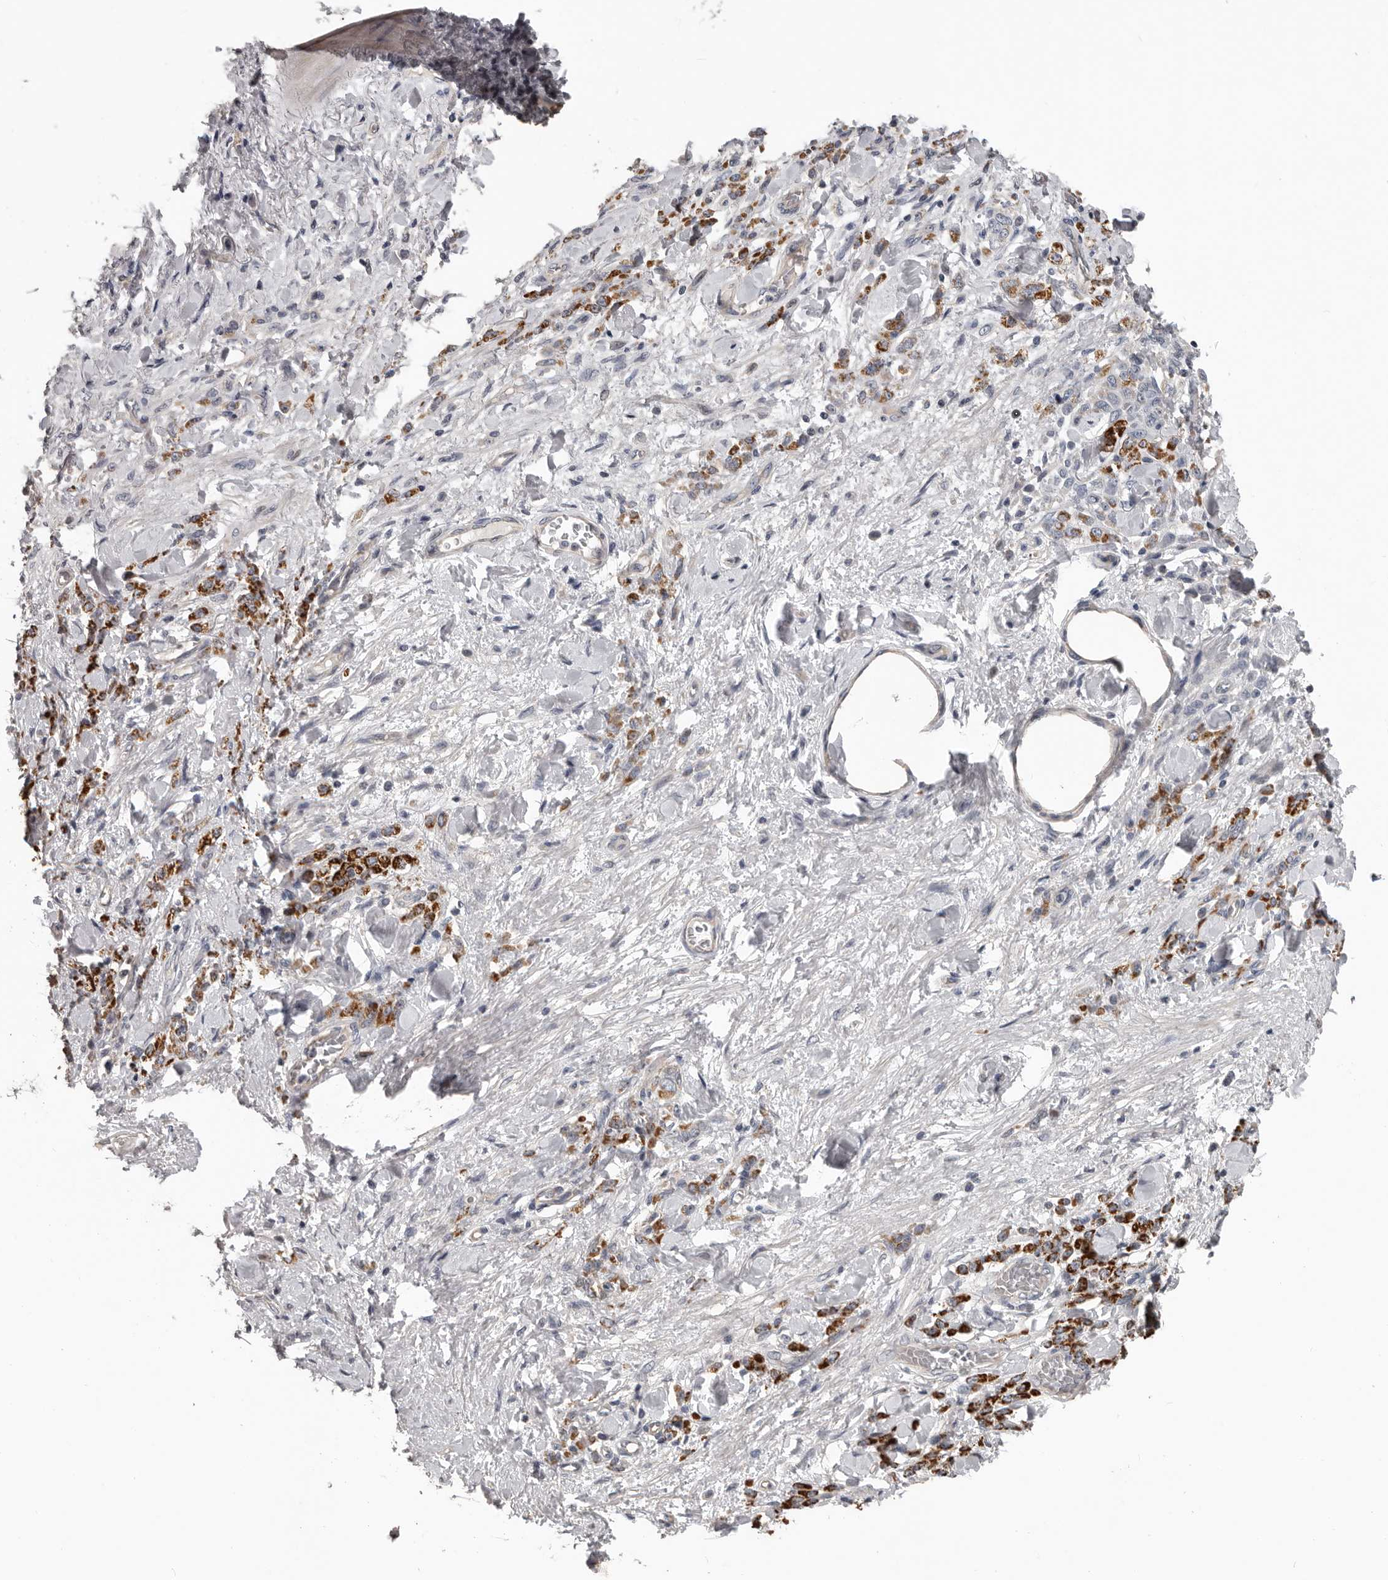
{"staining": {"intensity": "strong", "quantity": "<25%", "location": "cytoplasmic/membranous"}, "tissue": "stomach cancer", "cell_type": "Tumor cells", "image_type": "cancer", "snomed": [{"axis": "morphology", "description": "Normal tissue, NOS"}, {"axis": "morphology", "description": "Adenocarcinoma, NOS"}, {"axis": "topography", "description": "Stomach"}], "caption": "Adenocarcinoma (stomach) stained with a protein marker demonstrates strong staining in tumor cells.", "gene": "RNF217", "patient": {"sex": "male", "age": 82}}